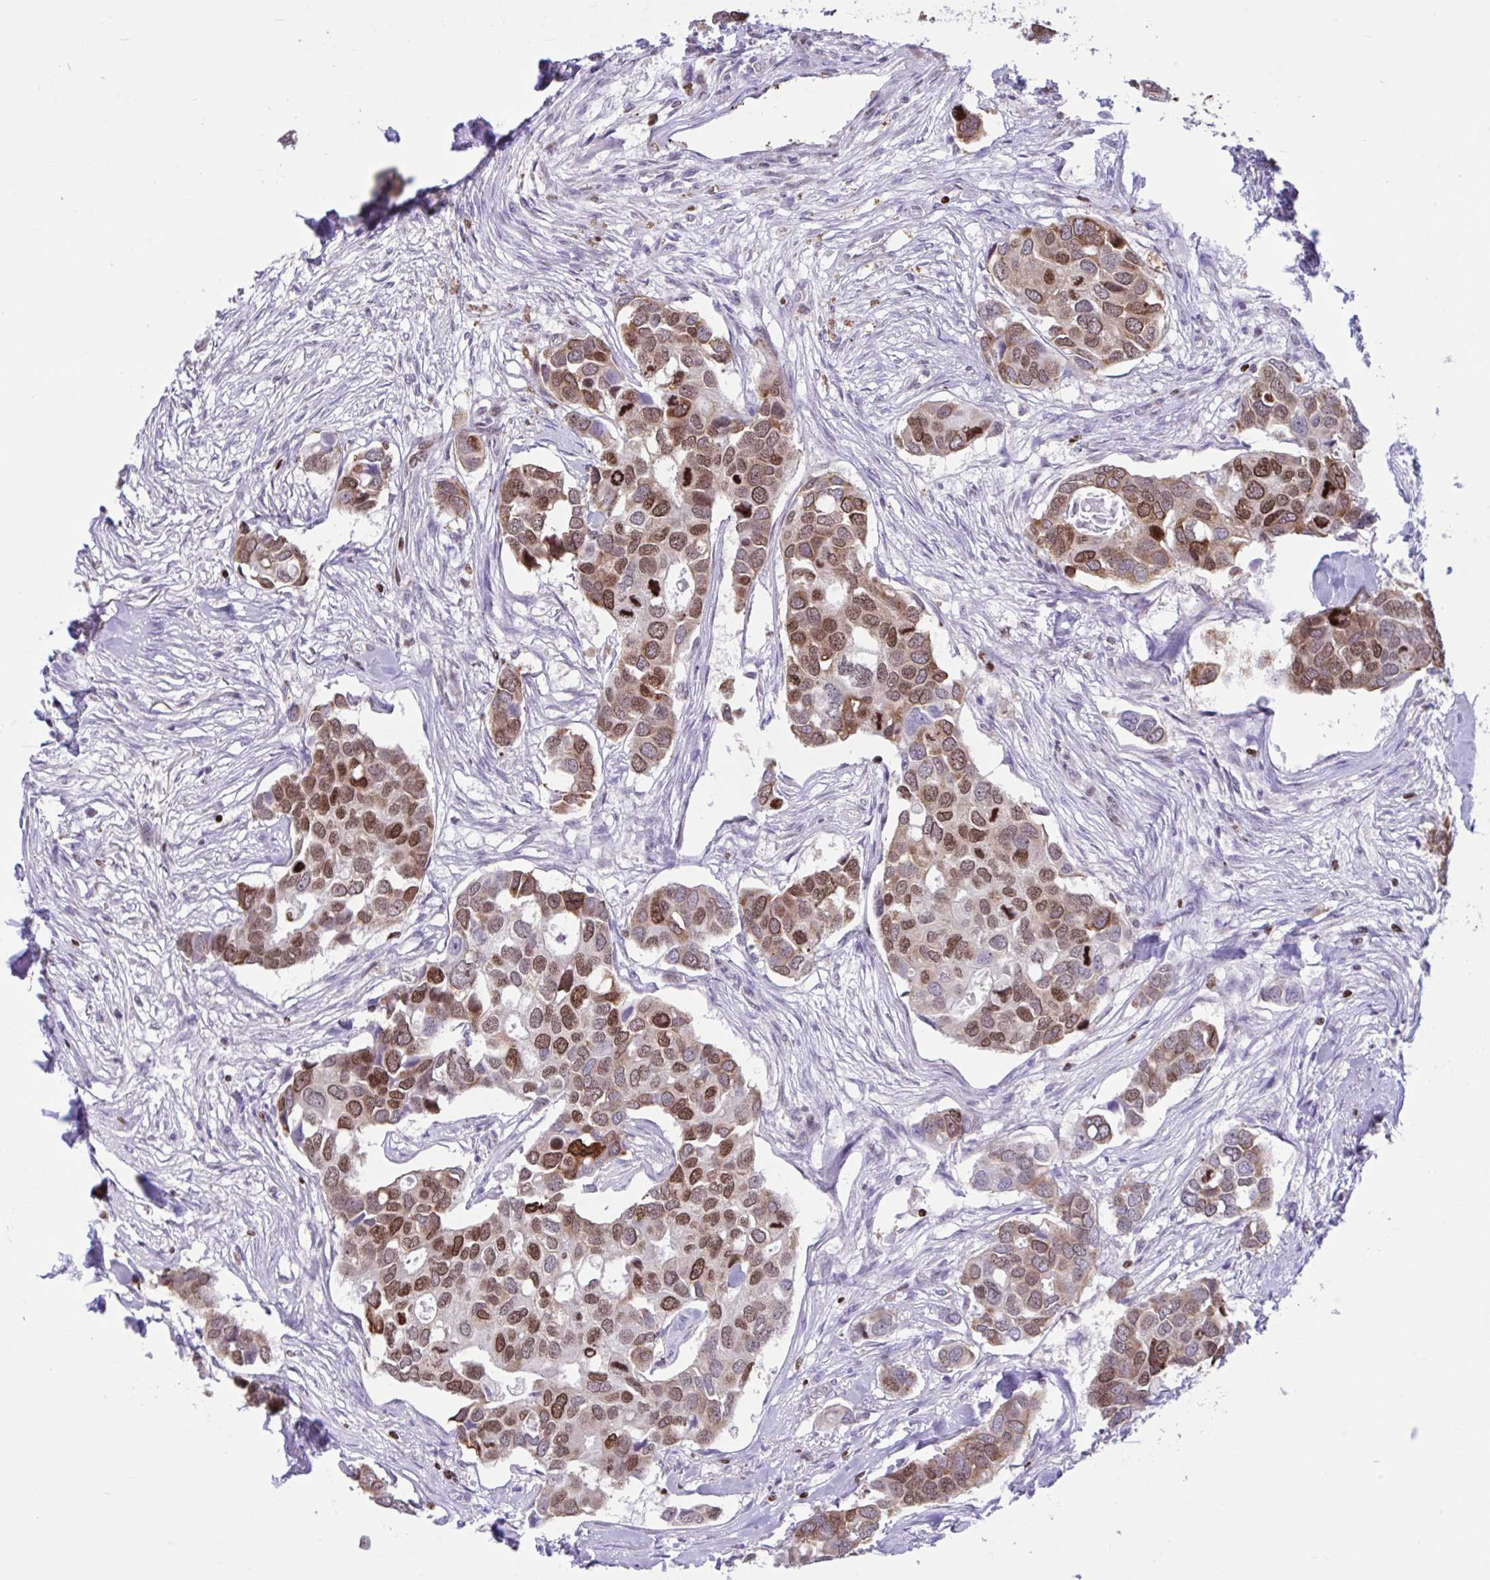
{"staining": {"intensity": "moderate", "quantity": ">75%", "location": "nuclear"}, "tissue": "breast cancer", "cell_type": "Tumor cells", "image_type": "cancer", "snomed": [{"axis": "morphology", "description": "Duct carcinoma"}, {"axis": "topography", "description": "Breast"}], "caption": "The immunohistochemical stain highlights moderate nuclear positivity in tumor cells of infiltrating ductal carcinoma (breast) tissue.", "gene": "HMGB2", "patient": {"sex": "female", "age": 83}}